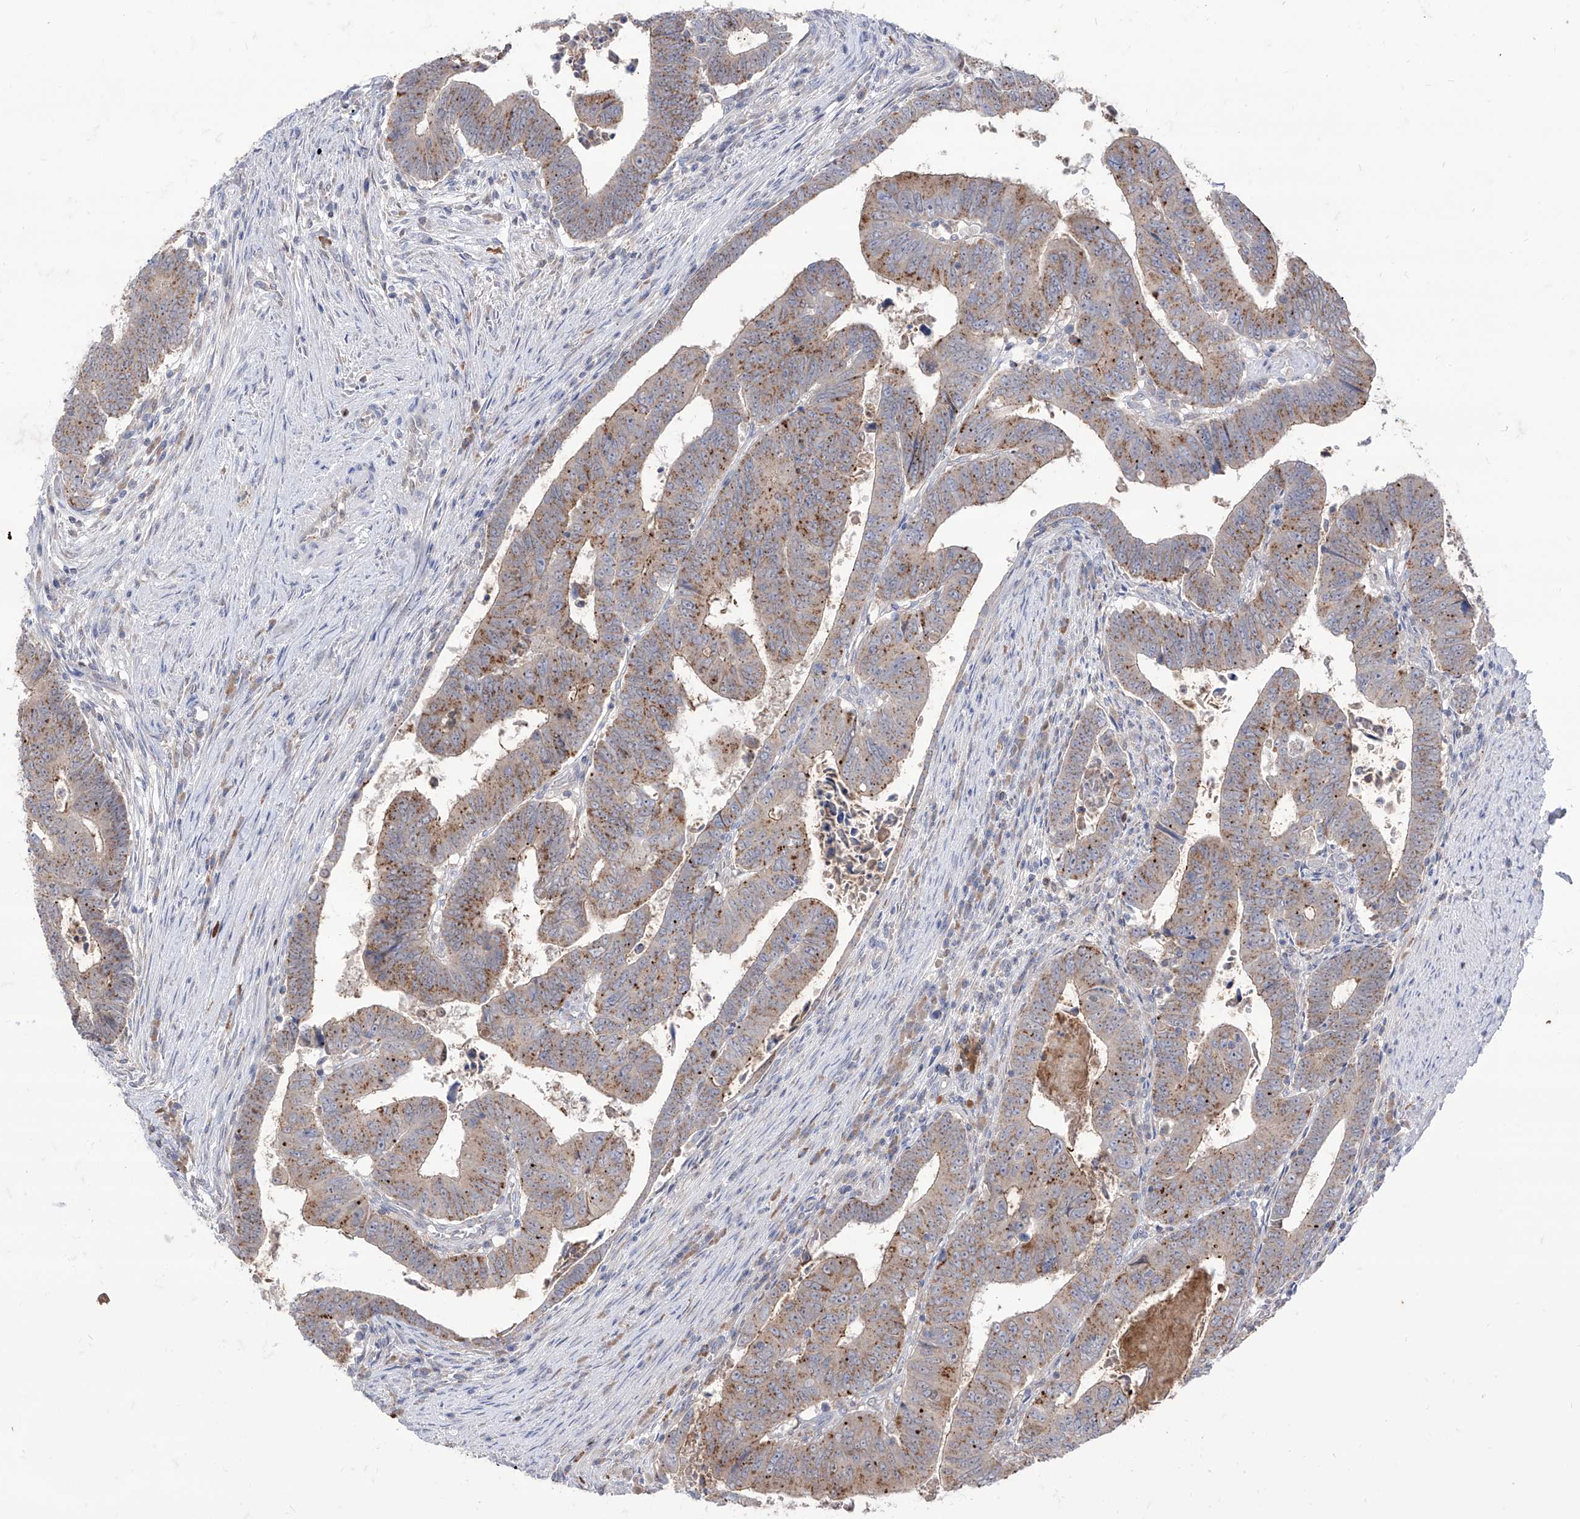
{"staining": {"intensity": "moderate", "quantity": ">75%", "location": "cytoplasmic/membranous"}, "tissue": "colorectal cancer", "cell_type": "Tumor cells", "image_type": "cancer", "snomed": [{"axis": "morphology", "description": "Normal tissue, NOS"}, {"axis": "morphology", "description": "Adenocarcinoma, NOS"}, {"axis": "topography", "description": "Rectum"}], "caption": "Colorectal cancer (adenocarcinoma) was stained to show a protein in brown. There is medium levels of moderate cytoplasmic/membranous staining in approximately >75% of tumor cells.", "gene": "BROX", "patient": {"sex": "female", "age": 65}}